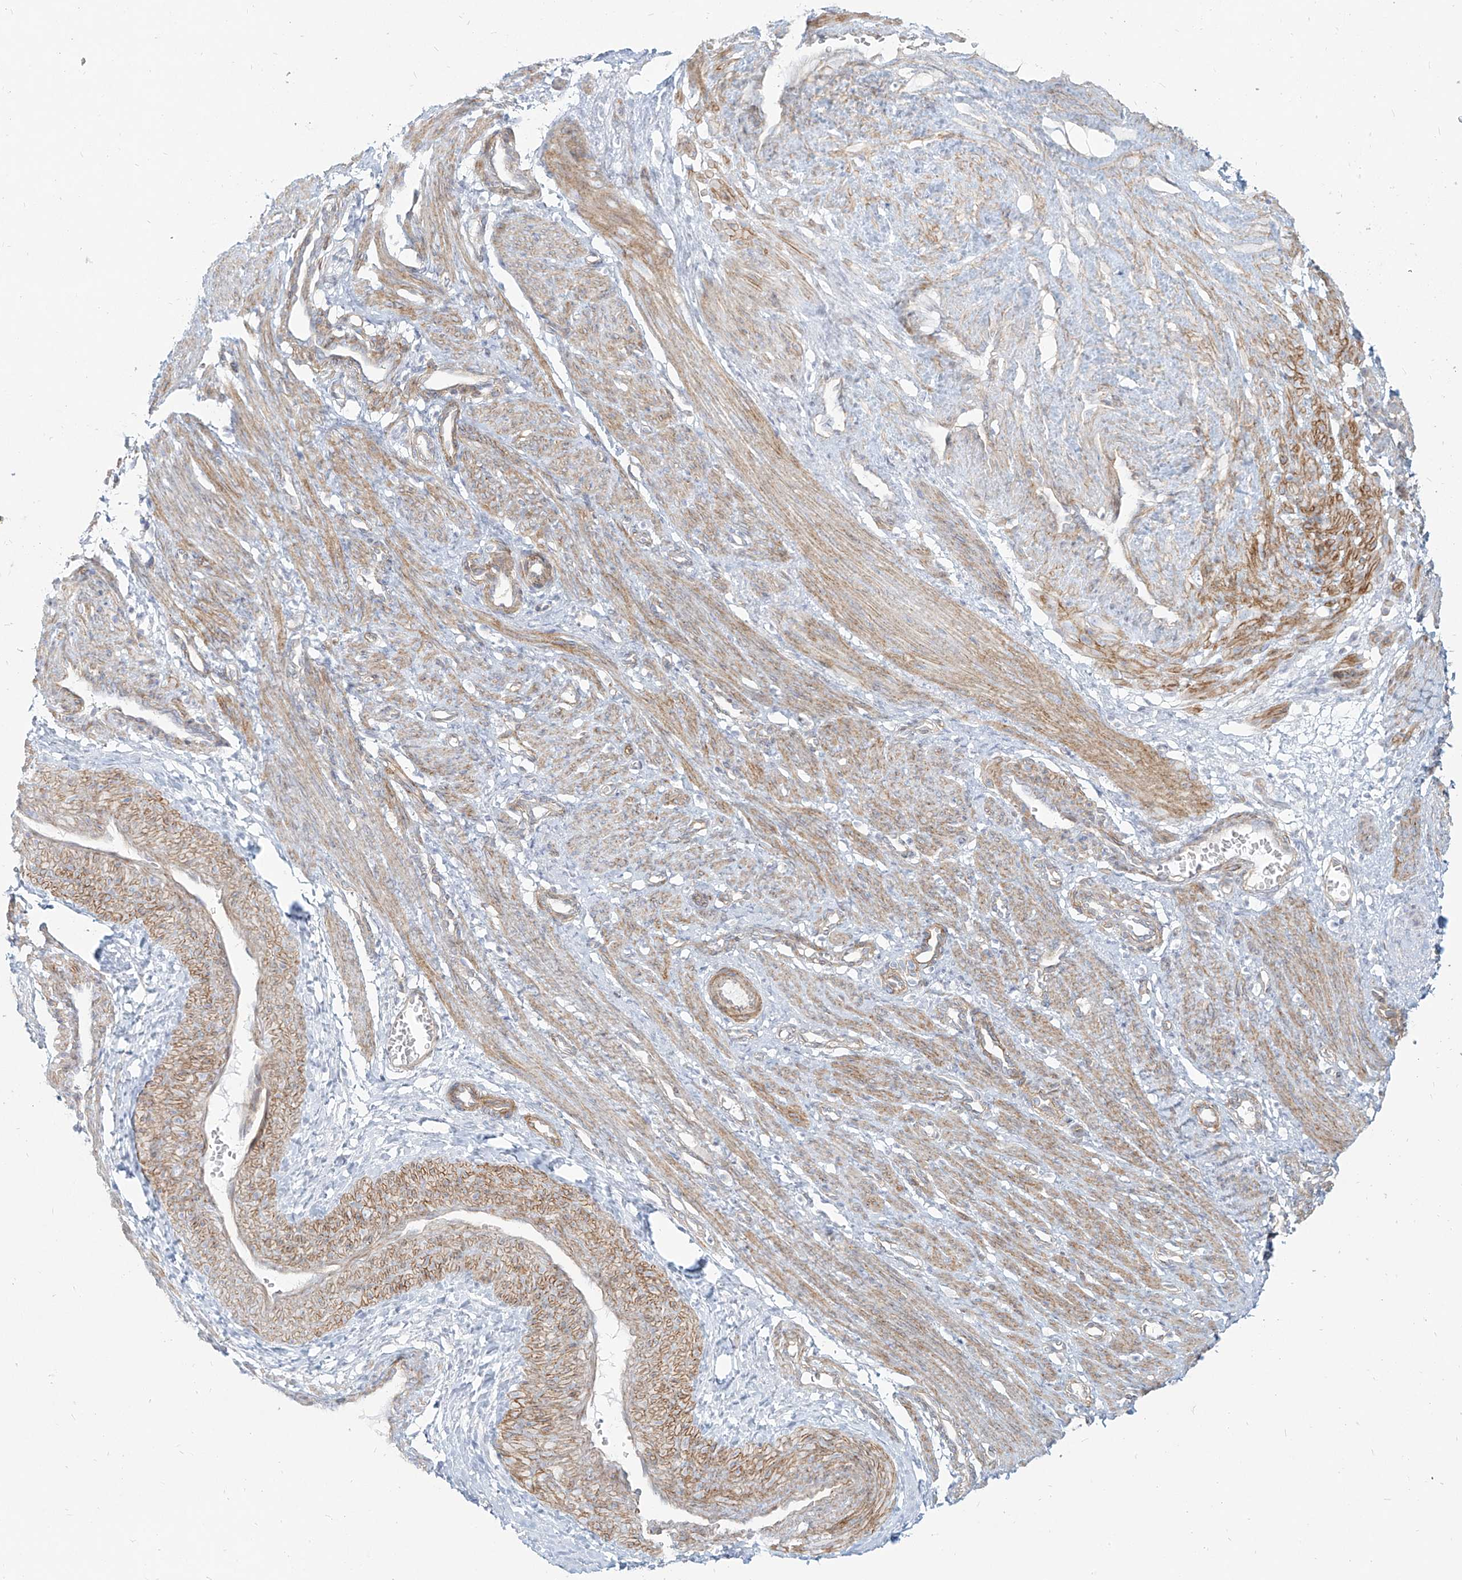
{"staining": {"intensity": "moderate", "quantity": ">75%", "location": "cytoplasmic/membranous"}, "tissue": "smooth muscle", "cell_type": "Smooth muscle cells", "image_type": "normal", "snomed": [{"axis": "morphology", "description": "Normal tissue, NOS"}, {"axis": "topography", "description": "Endometrium"}], "caption": "Human smooth muscle stained with a brown dye demonstrates moderate cytoplasmic/membranous positive positivity in about >75% of smooth muscle cells.", "gene": "ITPKB", "patient": {"sex": "female", "age": 33}}